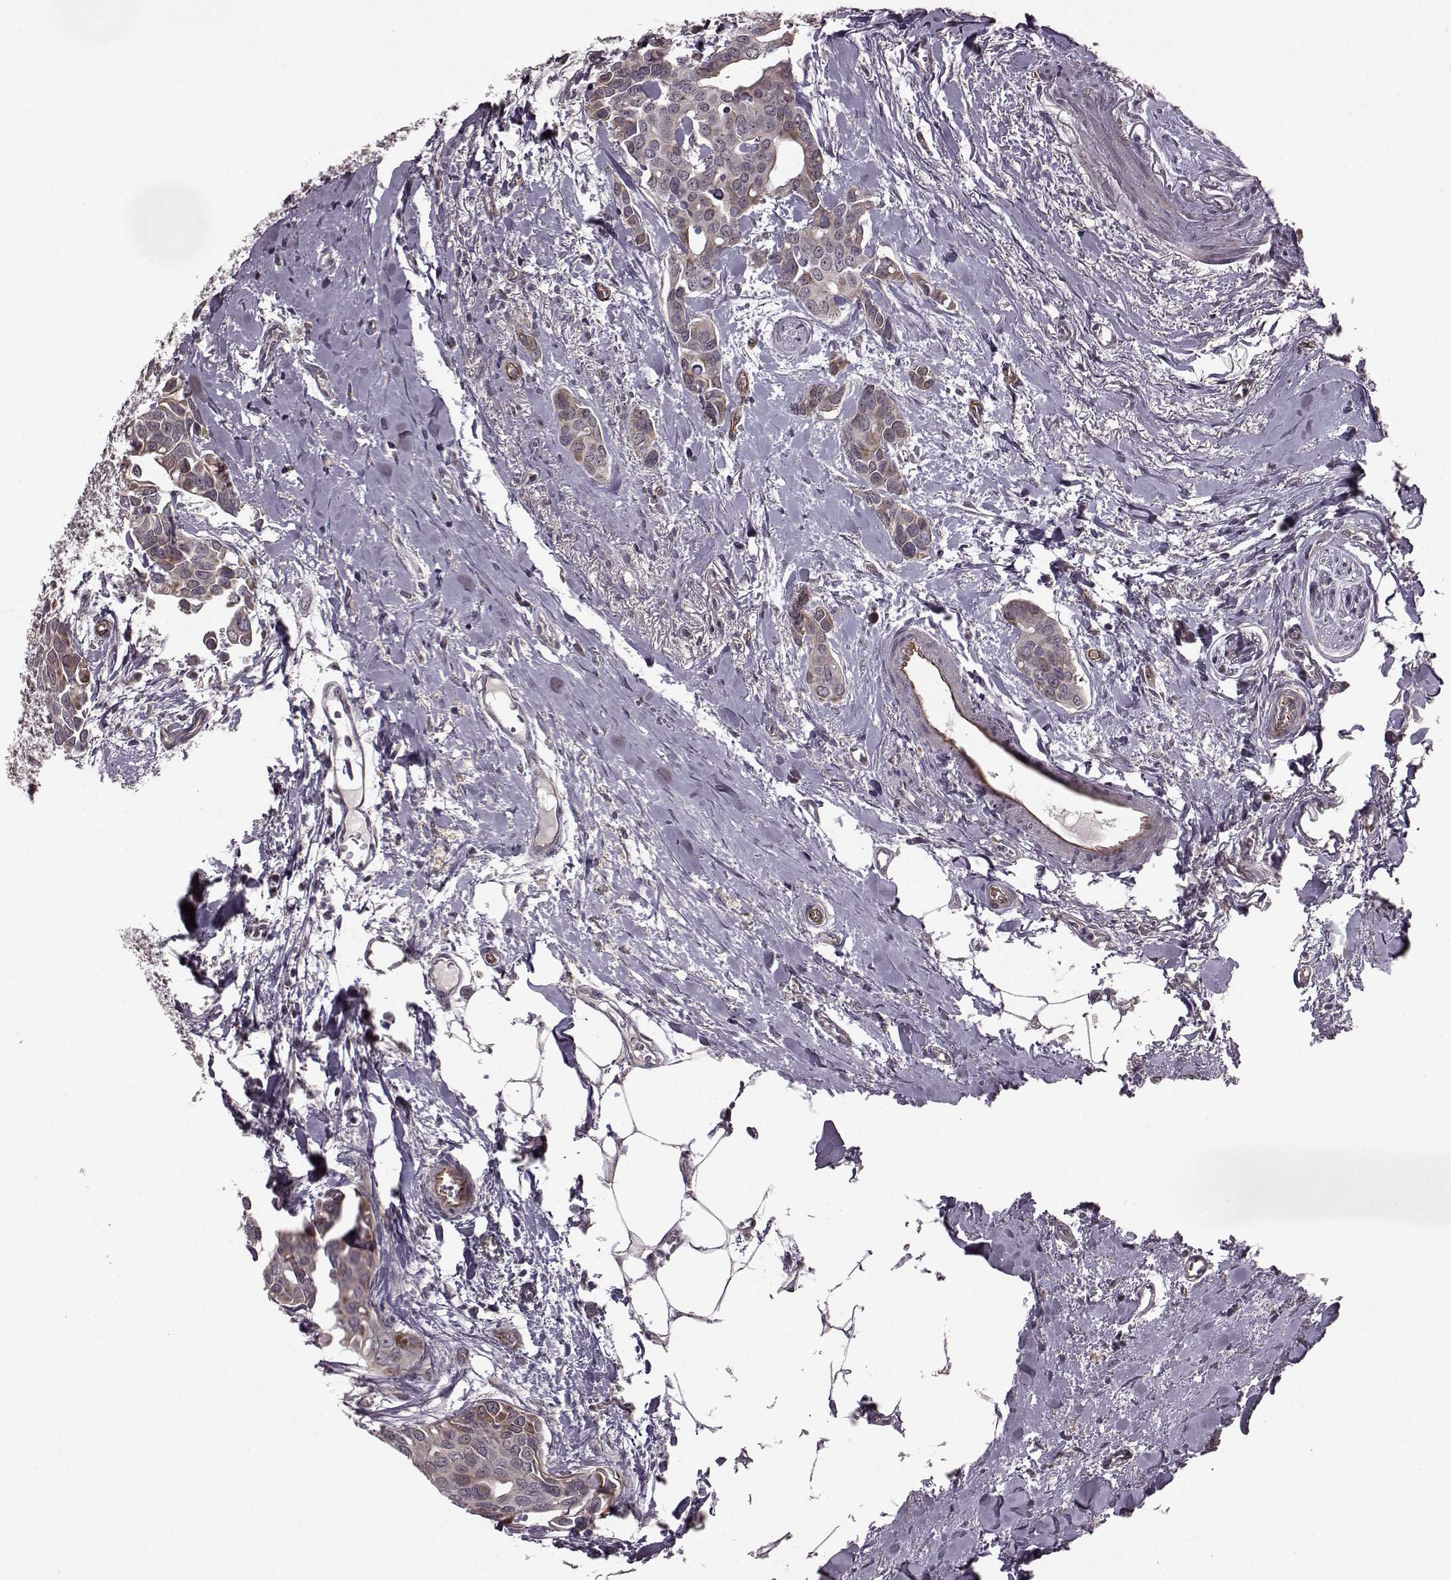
{"staining": {"intensity": "weak", "quantity": "<25%", "location": "cytoplasmic/membranous"}, "tissue": "breast cancer", "cell_type": "Tumor cells", "image_type": "cancer", "snomed": [{"axis": "morphology", "description": "Duct carcinoma"}, {"axis": "topography", "description": "Breast"}], "caption": "Tumor cells show no significant staining in breast cancer (invasive ductal carcinoma).", "gene": "SYNPO", "patient": {"sex": "female", "age": 54}}